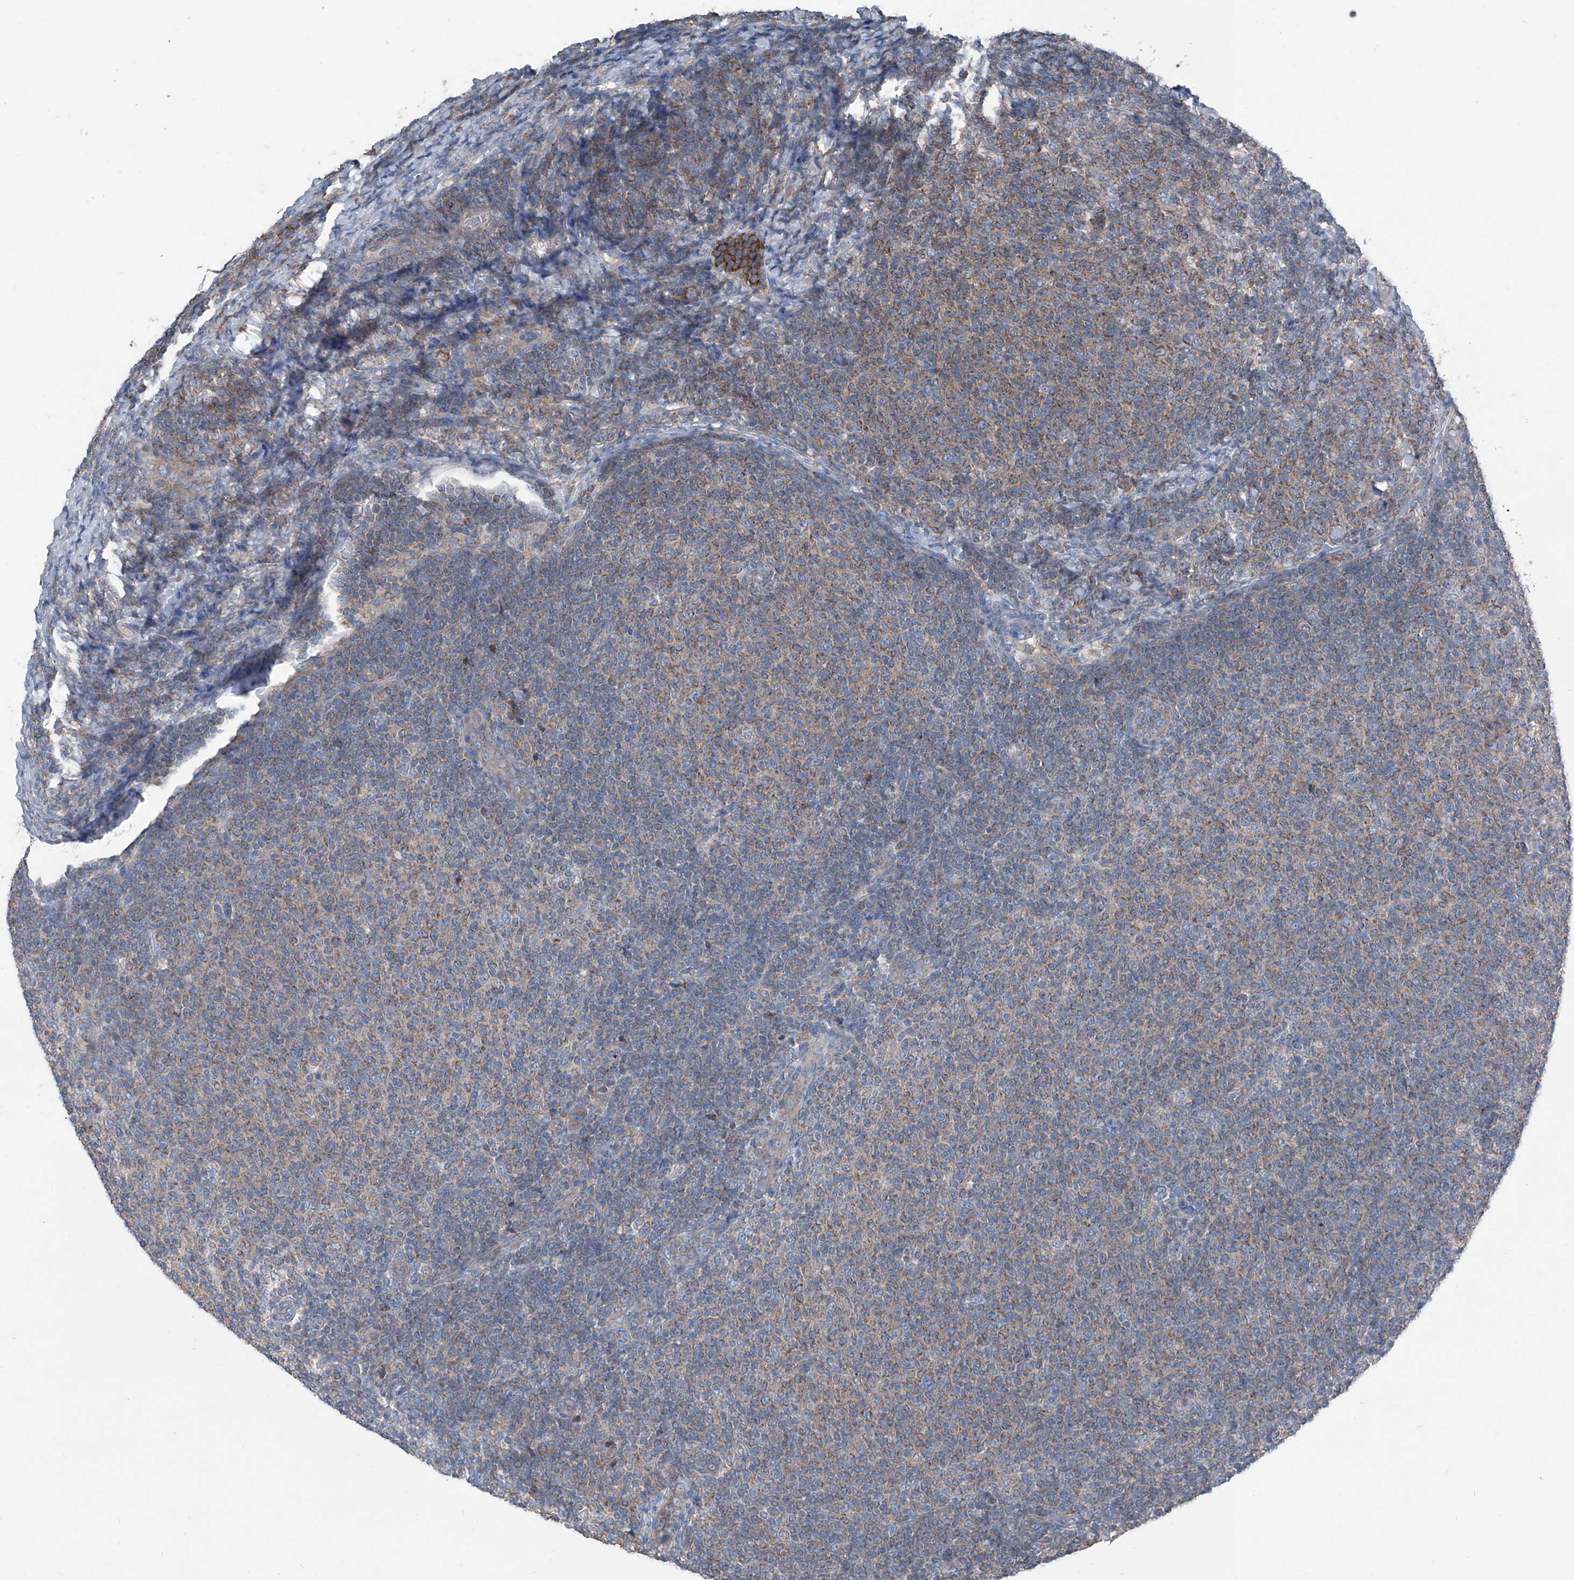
{"staining": {"intensity": "moderate", "quantity": "25%-75%", "location": "cytoplasmic/membranous"}, "tissue": "lymphoma", "cell_type": "Tumor cells", "image_type": "cancer", "snomed": [{"axis": "morphology", "description": "Malignant lymphoma, non-Hodgkin's type, Low grade"}, {"axis": "topography", "description": "Lymph node"}], "caption": "Tumor cells show medium levels of moderate cytoplasmic/membranous staining in about 25%-75% of cells in lymphoma. Using DAB (3,3'-diaminobenzidine) (brown) and hematoxylin (blue) stains, captured at high magnification using brightfield microscopy.", "gene": "GPAT3", "patient": {"sex": "male", "age": 66}}